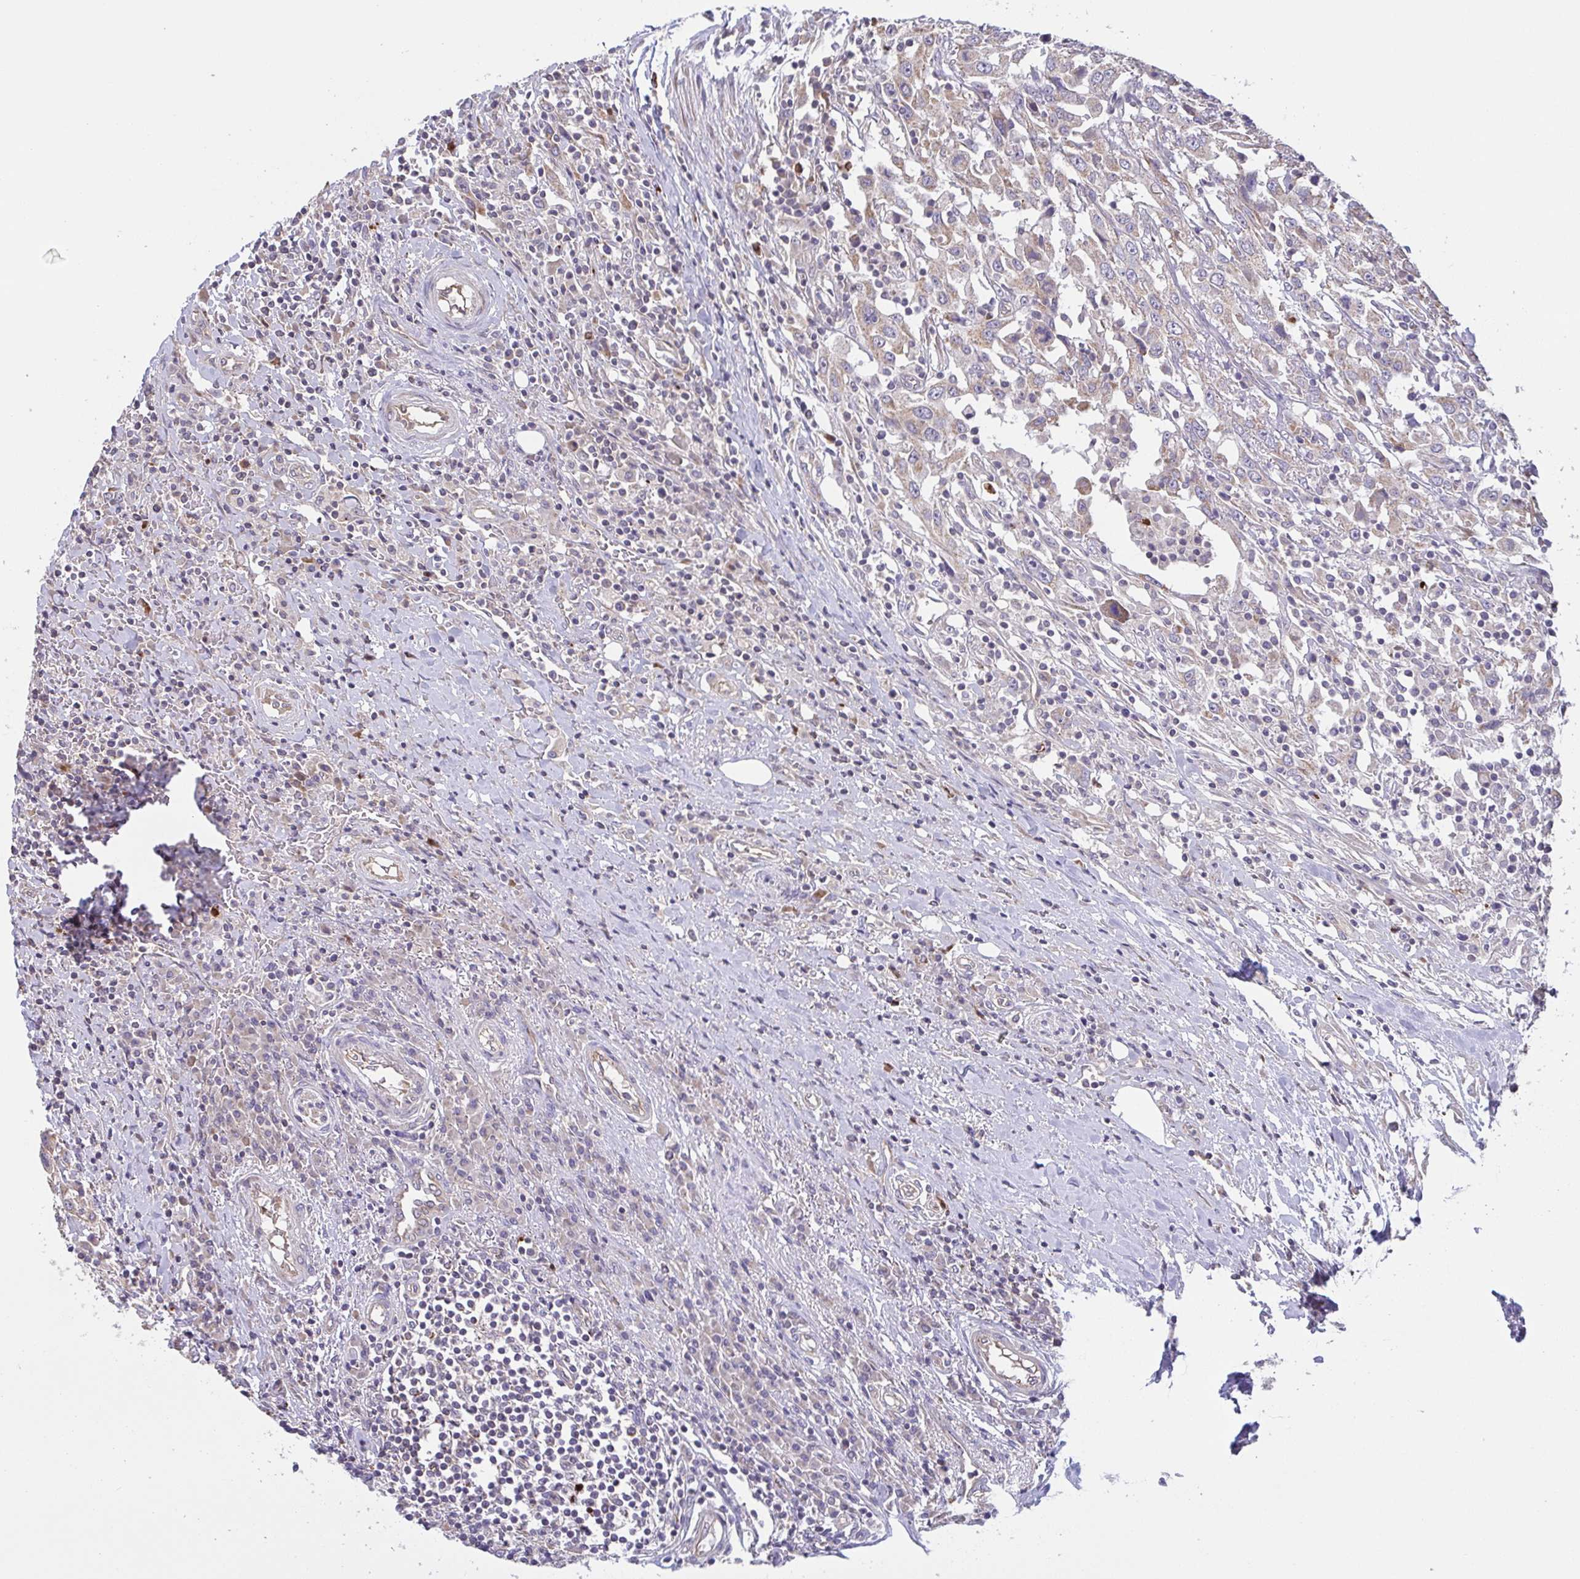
{"staining": {"intensity": "weak", "quantity": ">75%", "location": "cytoplasmic/membranous"}, "tissue": "urothelial cancer", "cell_type": "Tumor cells", "image_type": "cancer", "snomed": [{"axis": "morphology", "description": "Urothelial carcinoma, High grade"}, {"axis": "topography", "description": "Urinary bladder"}], "caption": "Urothelial cancer stained with DAB IHC demonstrates low levels of weak cytoplasmic/membranous staining in approximately >75% of tumor cells. Using DAB (3,3'-diaminobenzidine) (brown) and hematoxylin (blue) stains, captured at high magnification using brightfield microscopy.", "gene": "OSBPL7", "patient": {"sex": "male", "age": 61}}